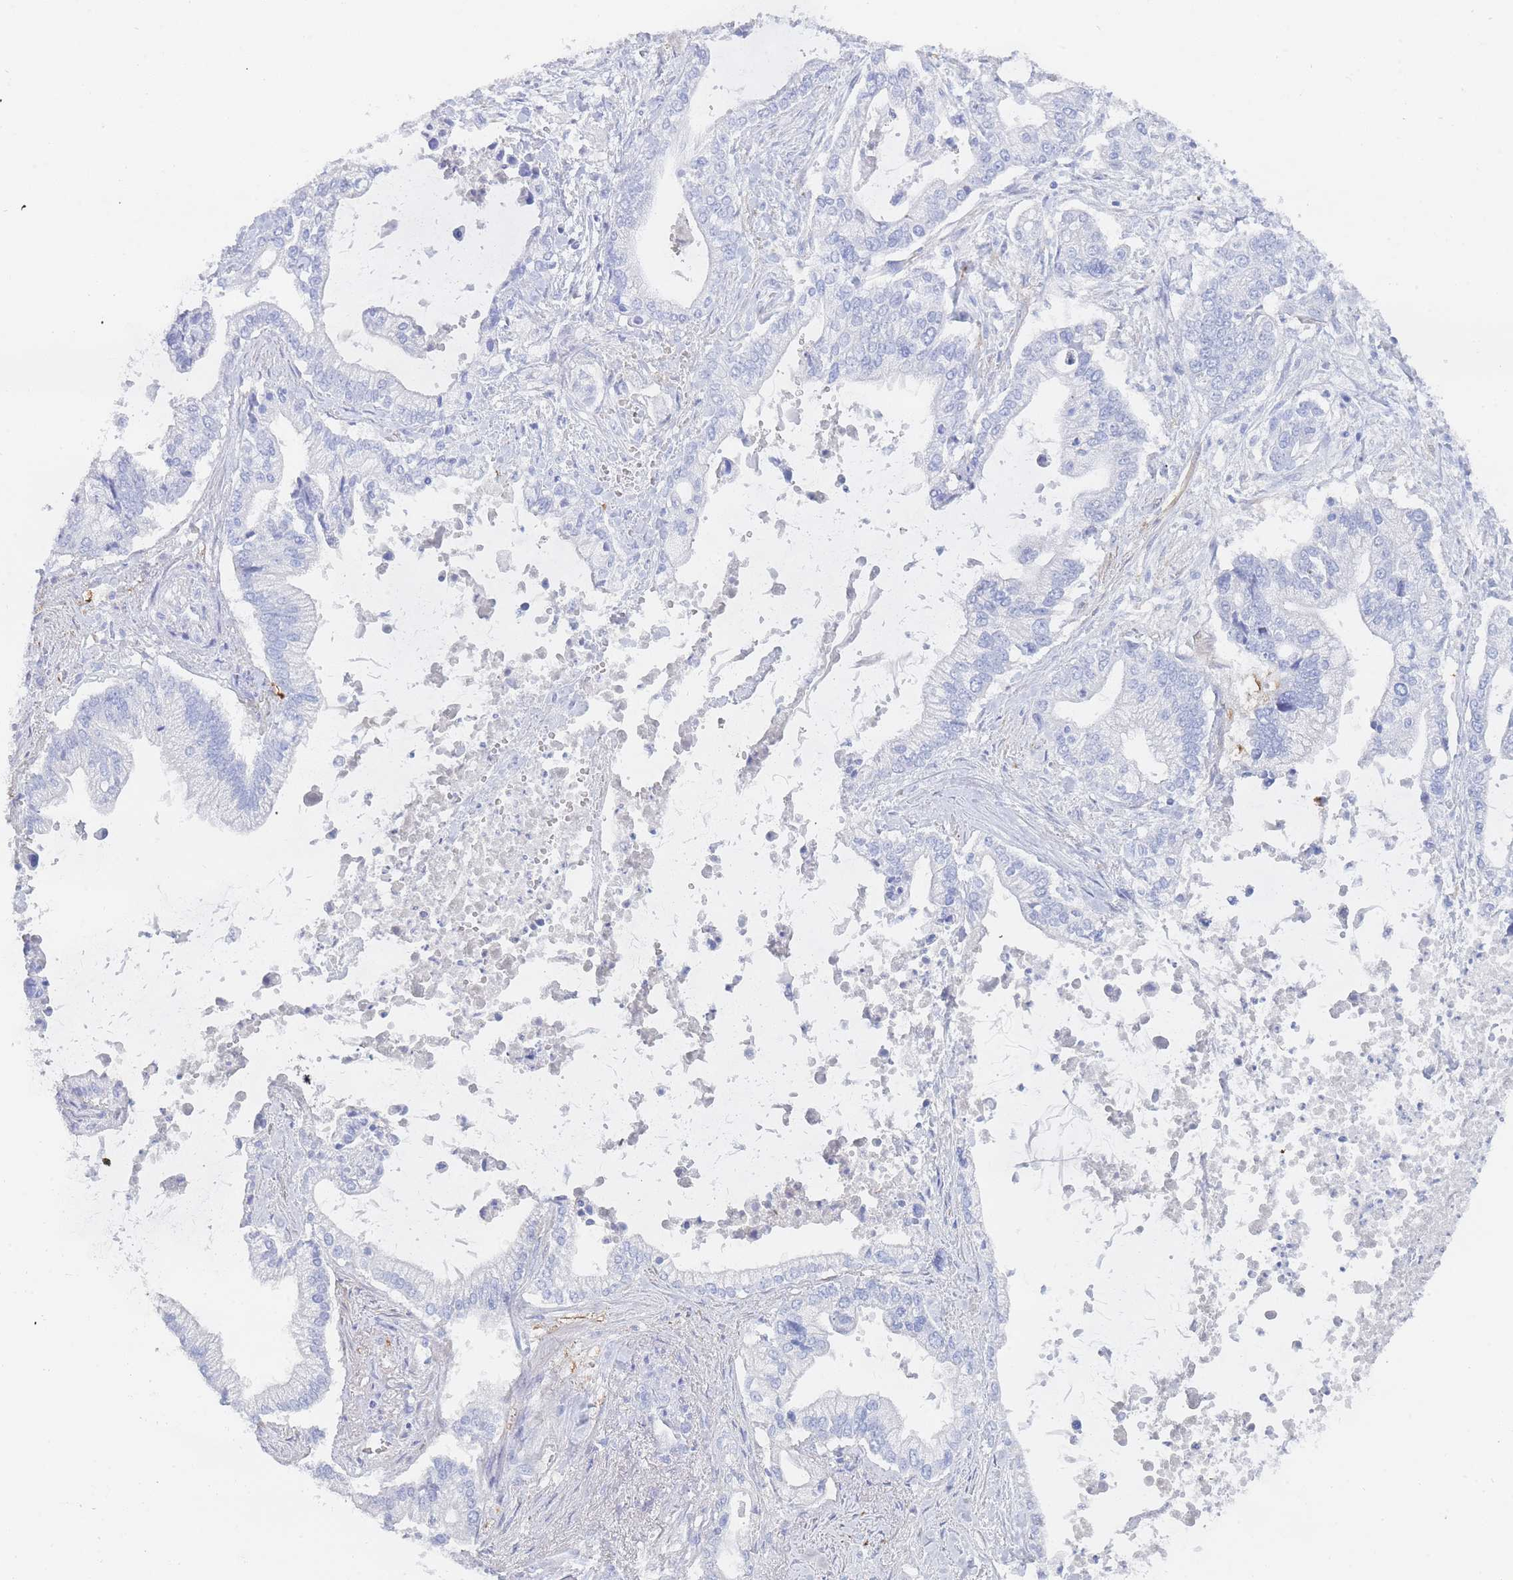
{"staining": {"intensity": "negative", "quantity": "none", "location": "none"}, "tissue": "pancreatic cancer", "cell_type": "Tumor cells", "image_type": "cancer", "snomed": [{"axis": "morphology", "description": "Adenocarcinoma, NOS"}, {"axis": "topography", "description": "Pancreas"}], "caption": "High magnification brightfield microscopy of pancreatic cancer (adenocarcinoma) stained with DAB (brown) and counterstained with hematoxylin (blue): tumor cells show no significant positivity.", "gene": "SLC25A35", "patient": {"sex": "male", "age": 69}}